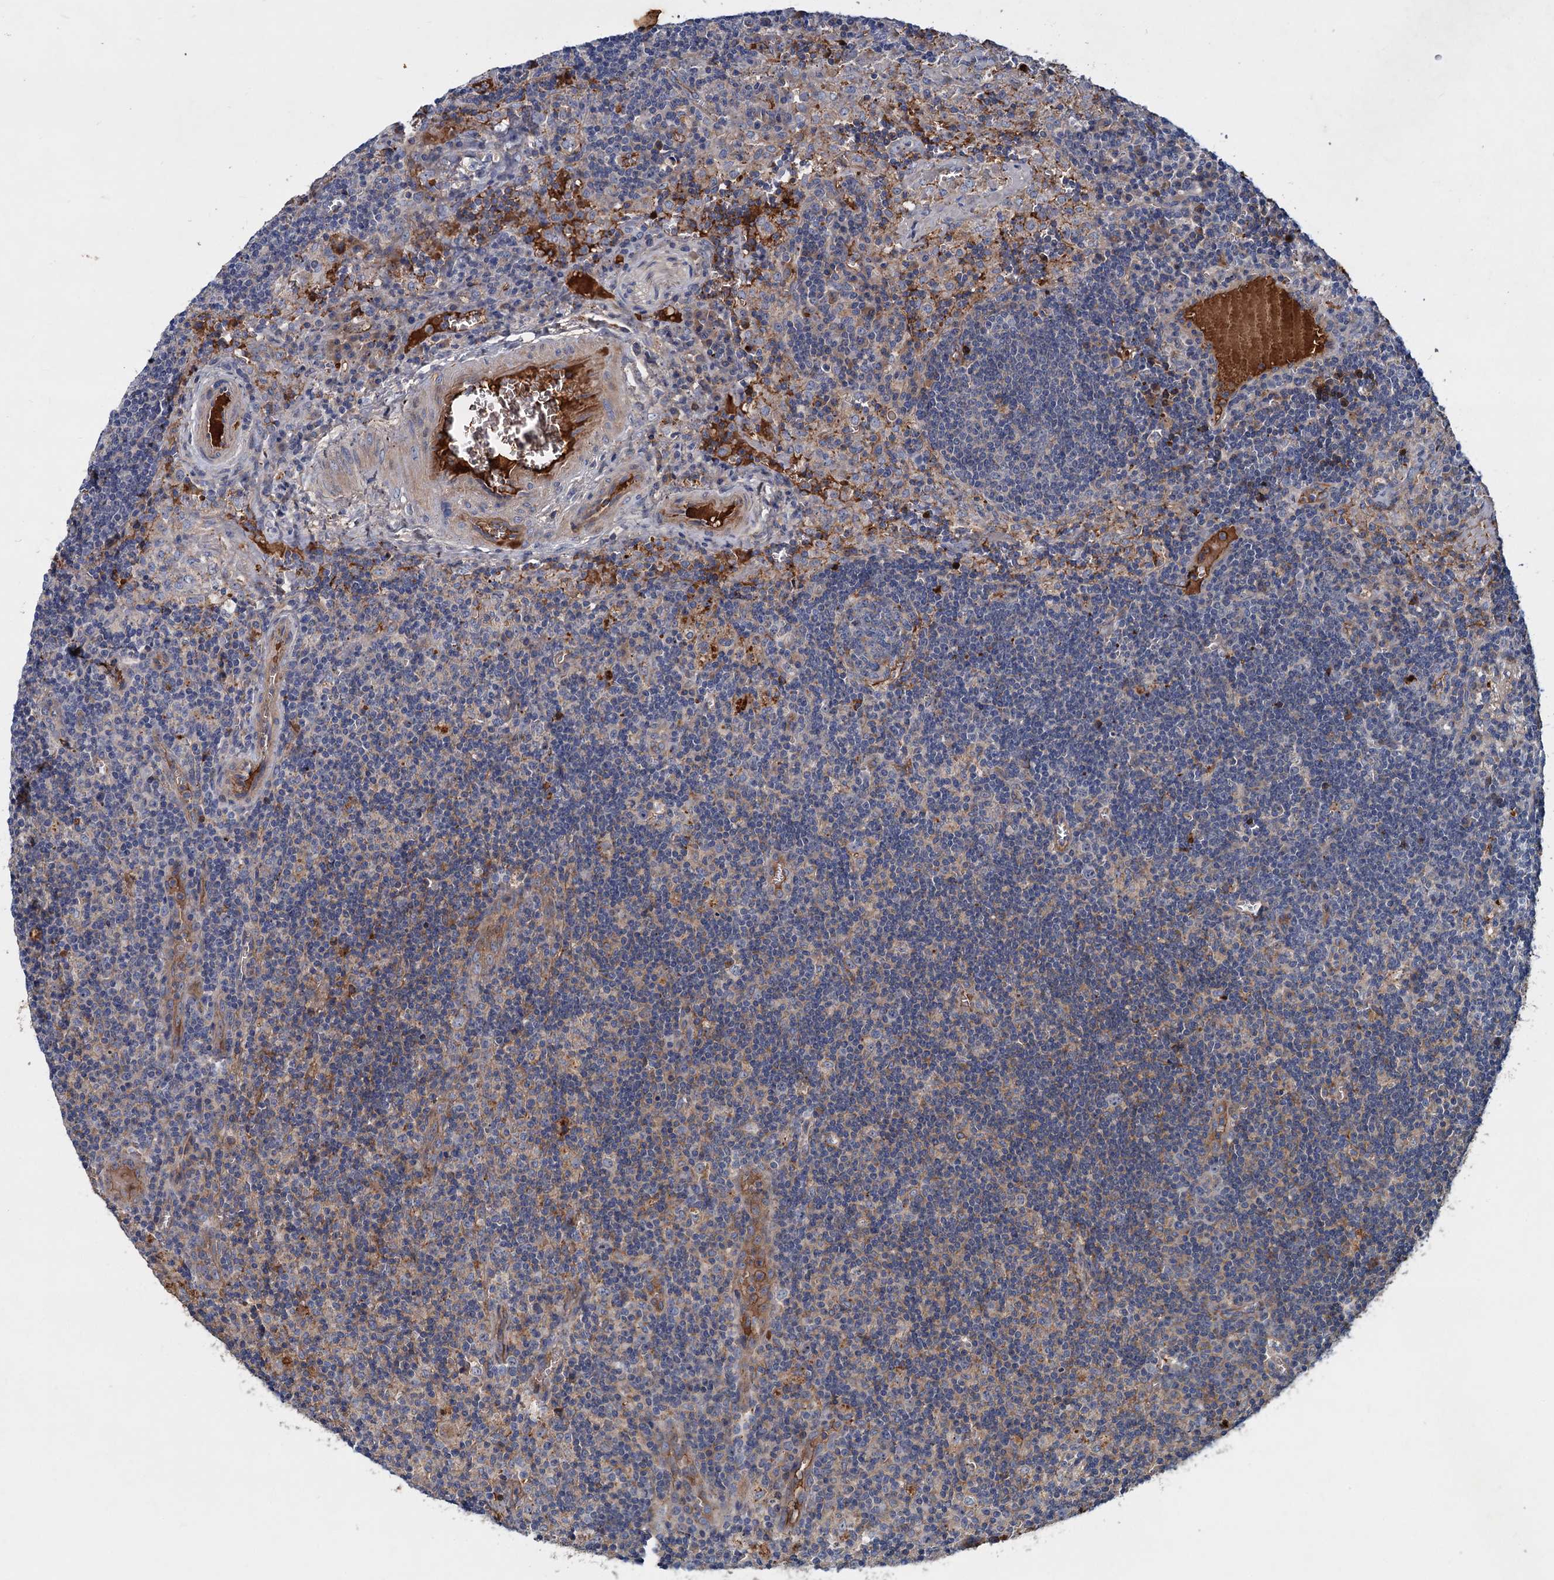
{"staining": {"intensity": "negative", "quantity": "none", "location": "none"}, "tissue": "lymph node", "cell_type": "Germinal center cells", "image_type": "normal", "snomed": [{"axis": "morphology", "description": "Normal tissue, NOS"}, {"axis": "topography", "description": "Lymph node"}], "caption": "DAB immunohistochemical staining of unremarkable human lymph node shows no significant staining in germinal center cells.", "gene": "CHRD", "patient": {"sex": "male", "age": 58}}